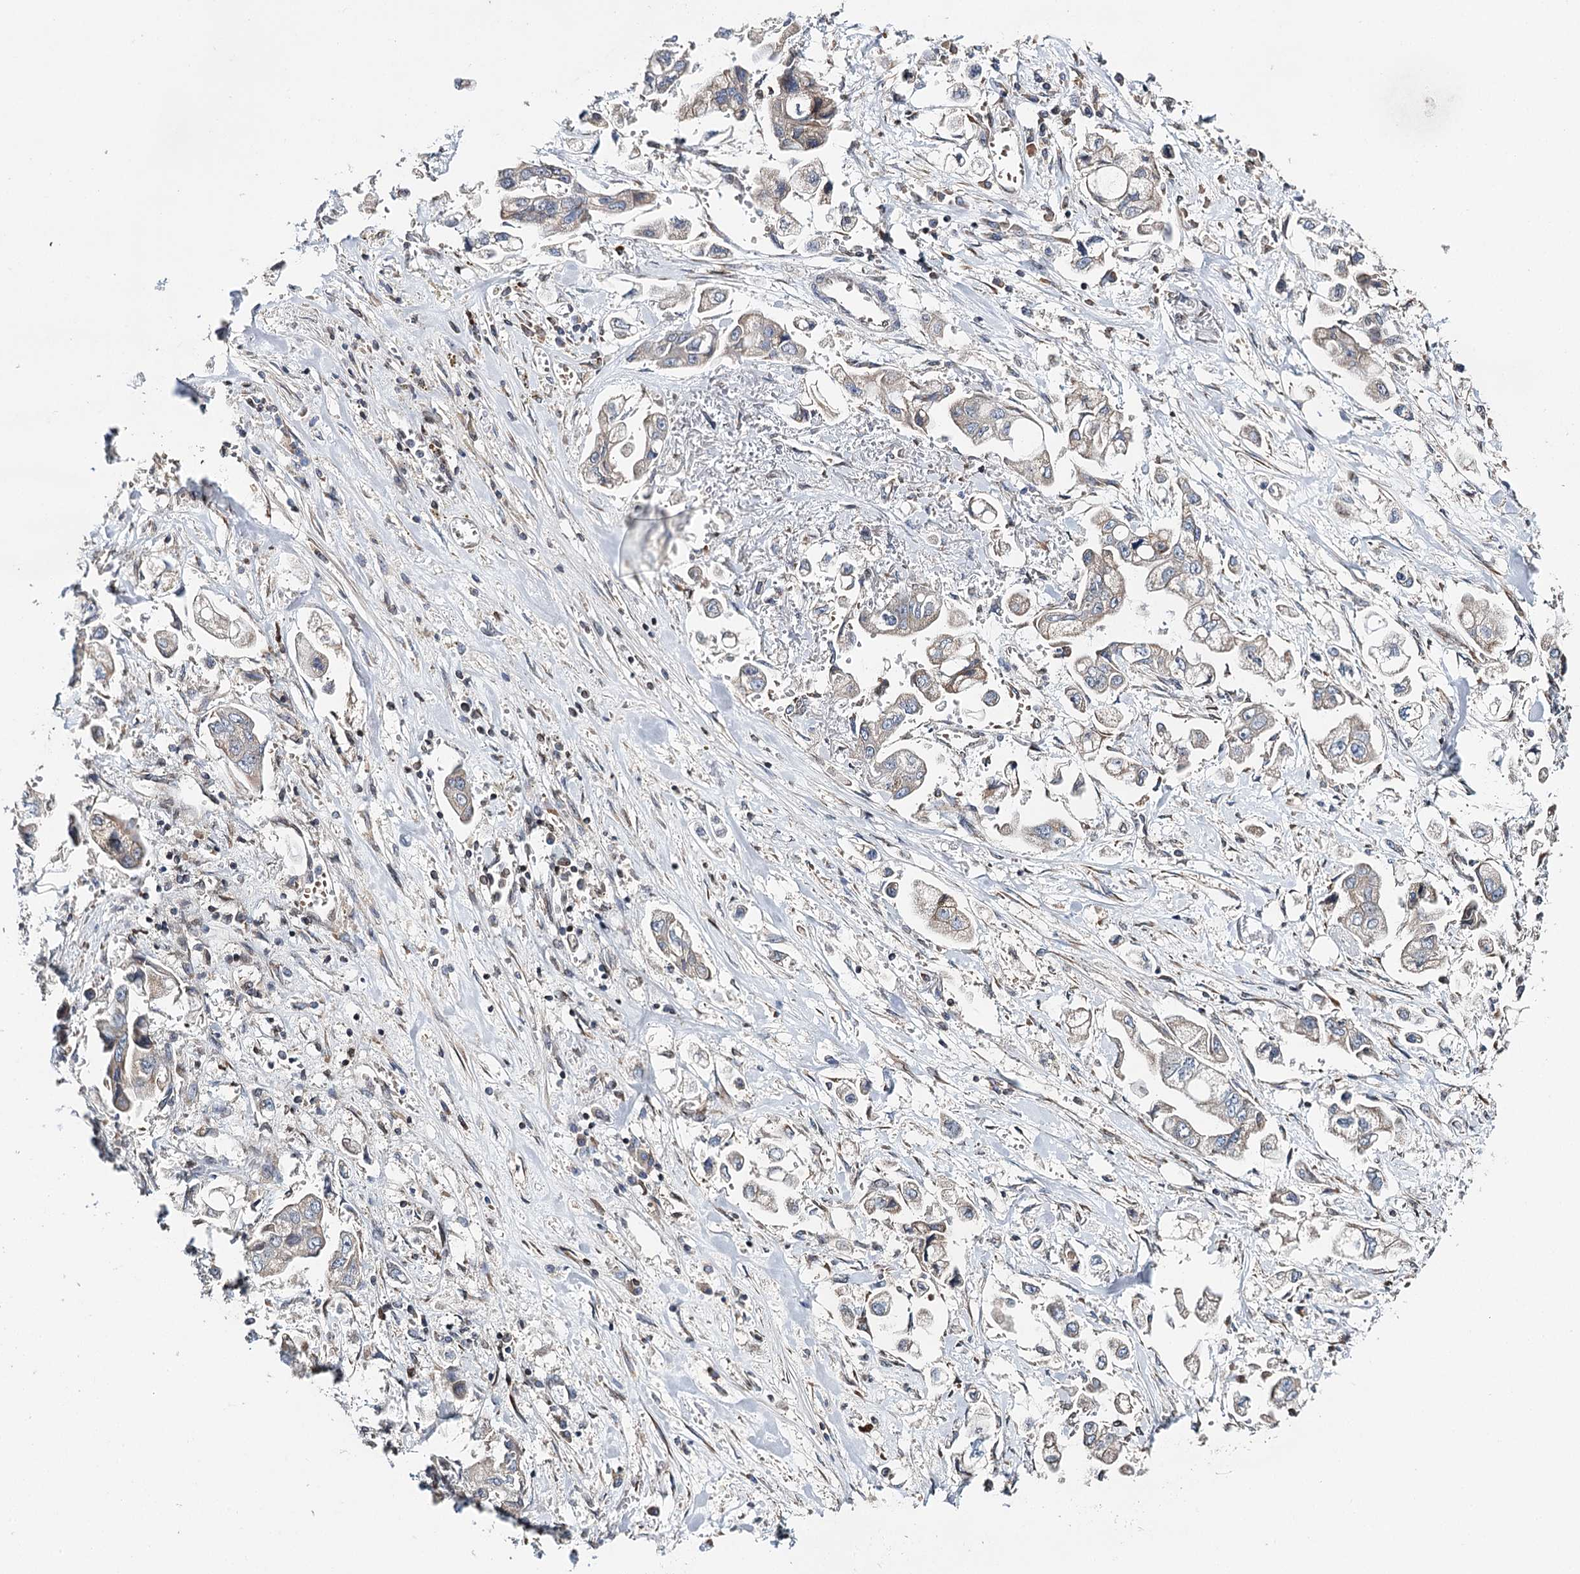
{"staining": {"intensity": "negative", "quantity": "none", "location": "none"}, "tissue": "stomach cancer", "cell_type": "Tumor cells", "image_type": "cancer", "snomed": [{"axis": "morphology", "description": "Adenocarcinoma, NOS"}, {"axis": "topography", "description": "Stomach"}], "caption": "IHC micrograph of human stomach cancer stained for a protein (brown), which exhibits no staining in tumor cells.", "gene": "CFAP46", "patient": {"sex": "male", "age": 62}}